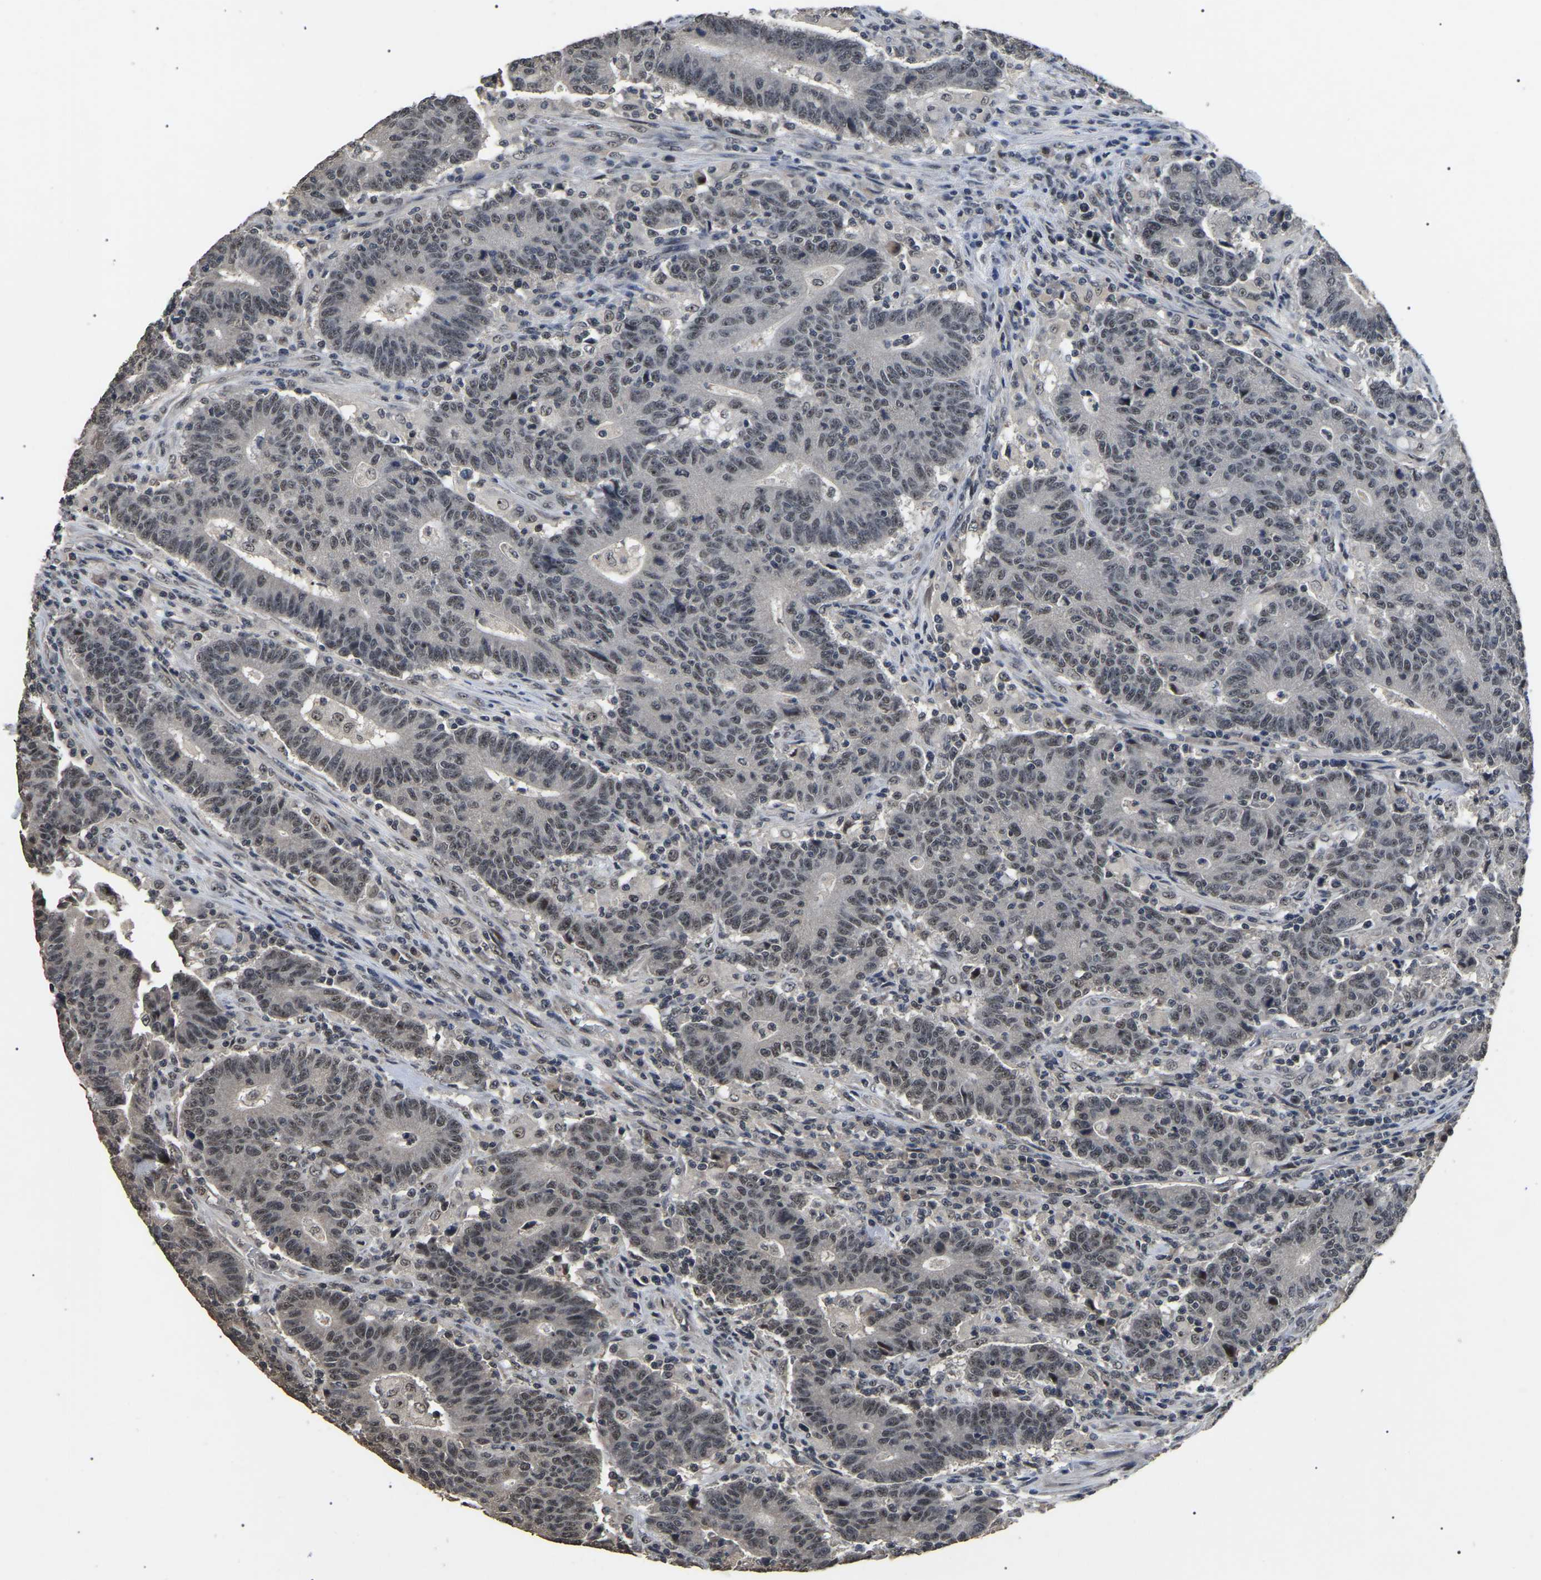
{"staining": {"intensity": "weak", "quantity": ">75%", "location": "nuclear"}, "tissue": "colorectal cancer", "cell_type": "Tumor cells", "image_type": "cancer", "snomed": [{"axis": "morphology", "description": "Normal tissue, NOS"}, {"axis": "morphology", "description": "Adenocarcinoma, NOS"}, {"axis": "topography", "description": "Colon"}], "caption": "The photomicrograph demonstrates immunohistochemical staining of colorectal cancer. There is weak nuclear expression is appreciated in about >75% of tumor cells.", "gene": "PPM1E", "patient": {"sex": "female", "age": 75}}